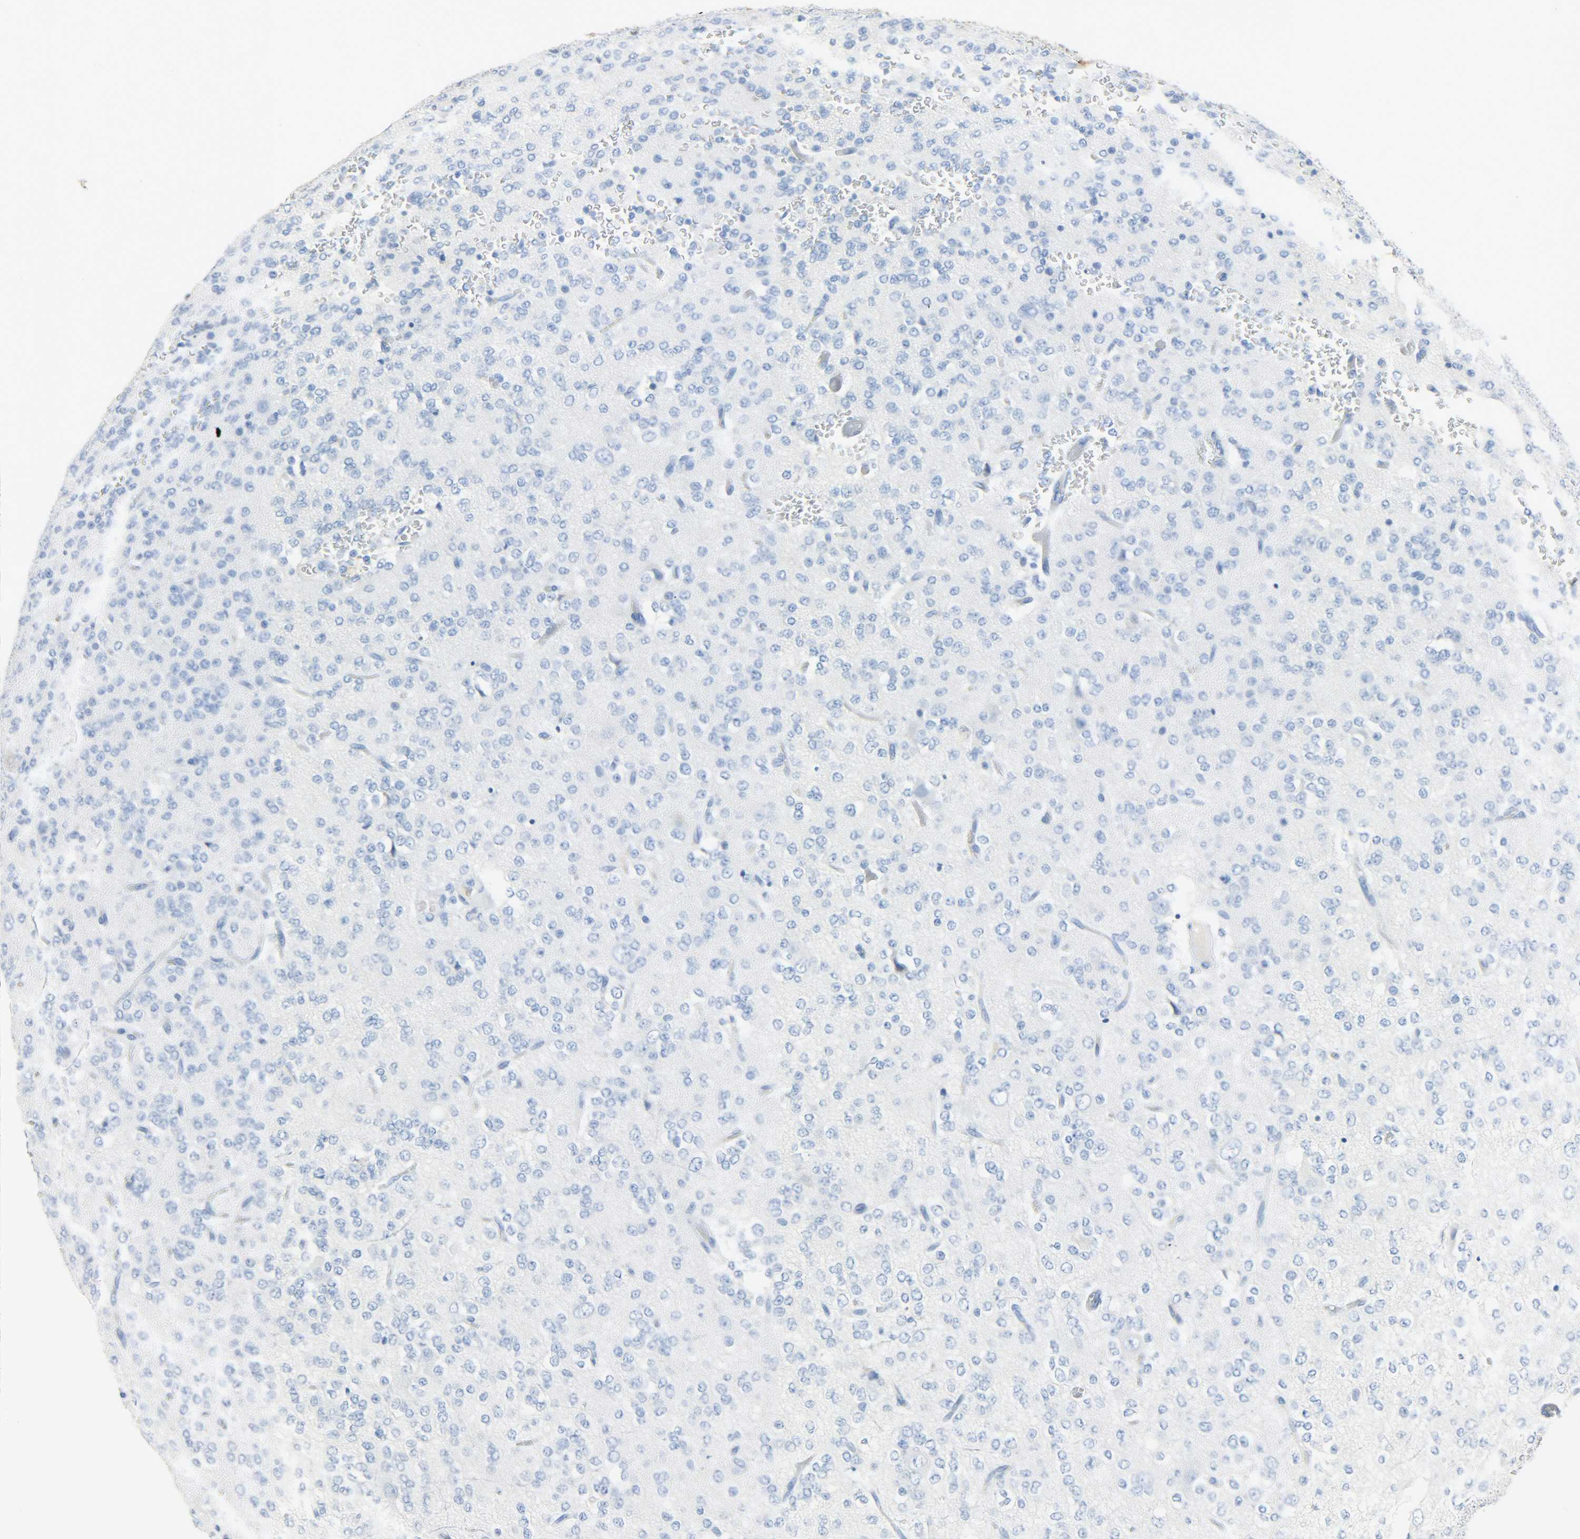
{"staining": {"intensity": "negative", "quantity": "none", "location": "none"}, "tissue": "glioma", "cell_type": "Tumor cells", "image_type": "cancer", "snomed": [{"axis": "morphology", "description": "Glioma, malignant, Low grade"}, {"axis": "topography", "description": "Brain"}], "caption": "An immunohistochemistry (IHC) photomicrograph of malignant glioma (low-grade) is shown. There is no staining in tumor cells of malignant glioma (low-grade). The staining is performed using DAB (3,3'-diaminobenzidine) brown chromogen with nuclei counter-stained in using hematoxylin.", "gene": "CRP", "patient": {"sex": "male", "age": 38}}